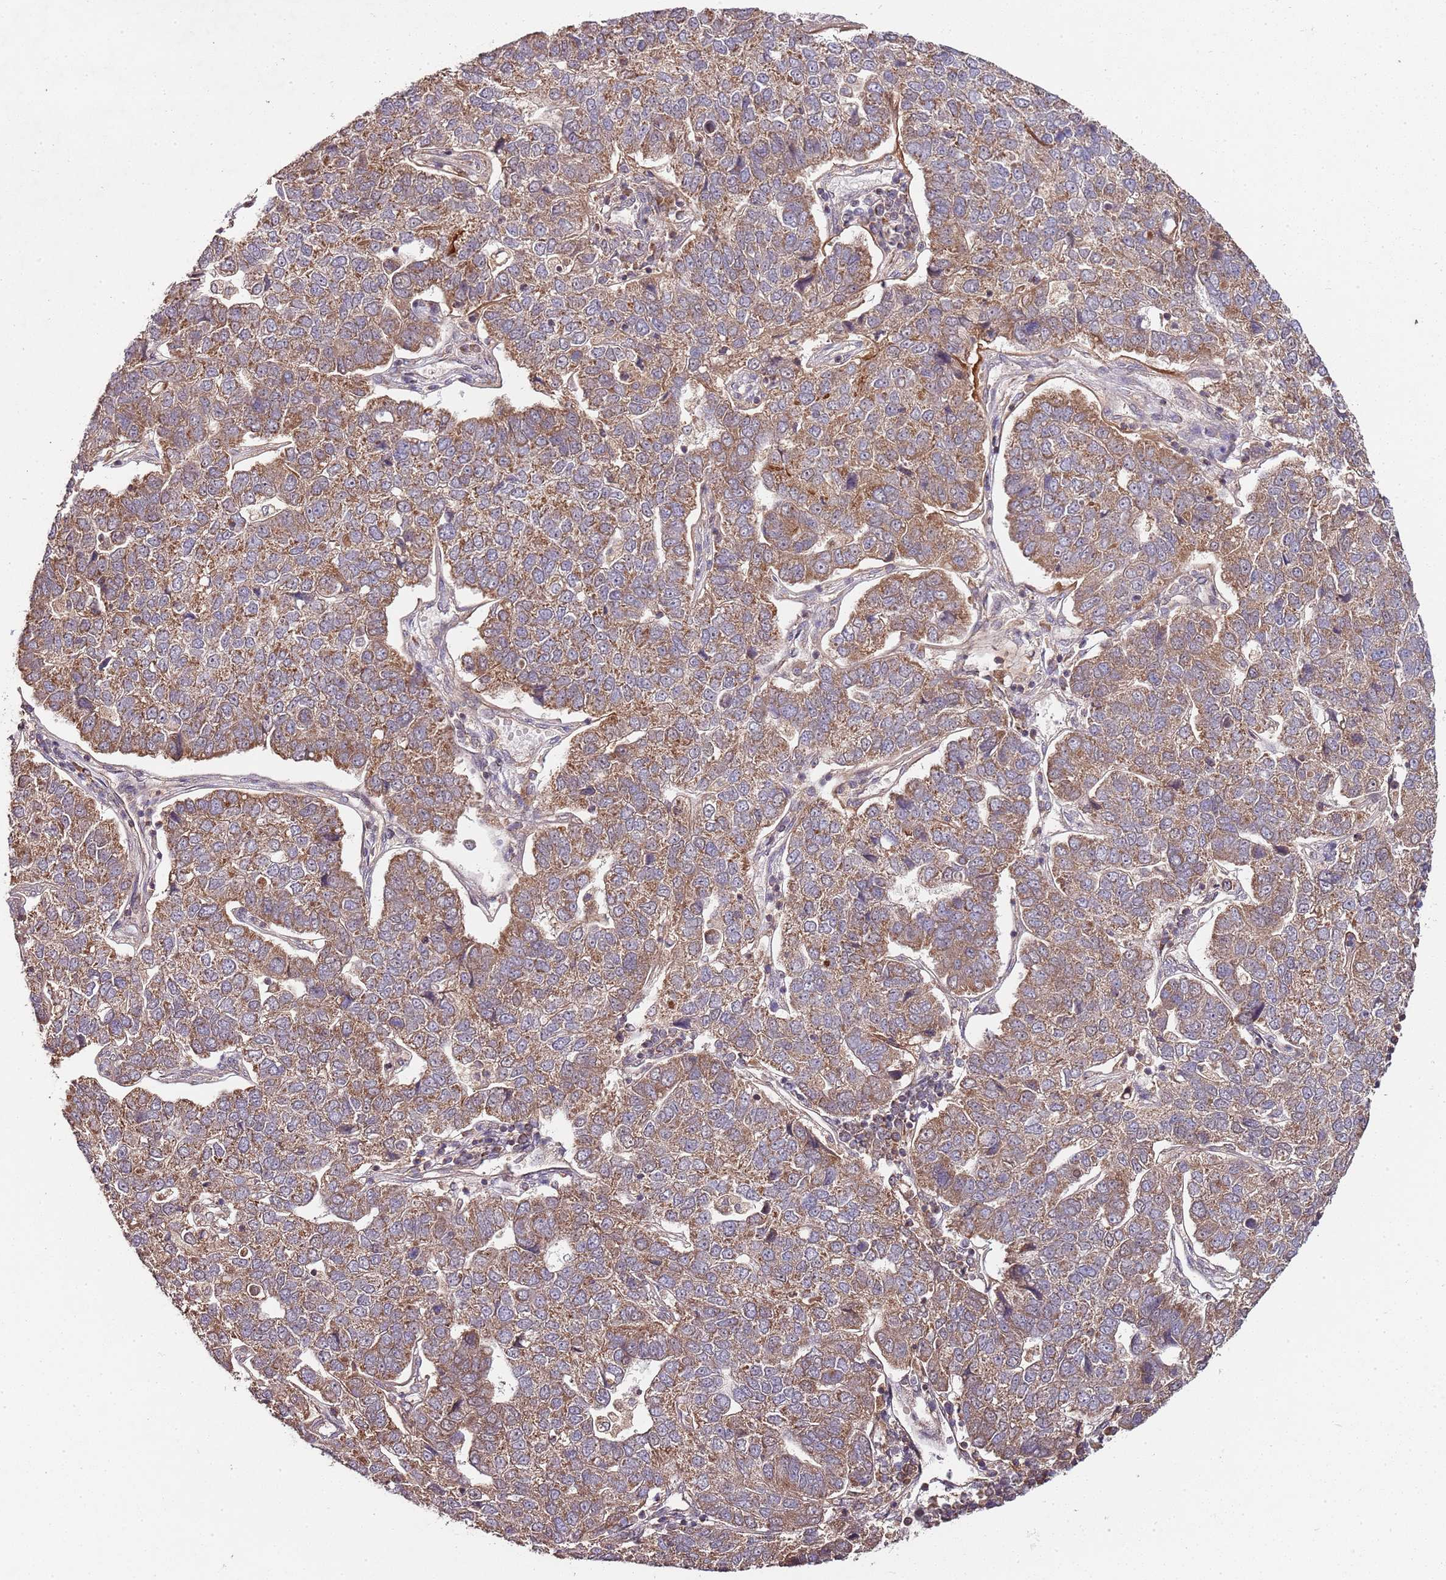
{"staining": {"intensity": "moderate", "quantity": ">75%", "location": "cytoplasmic/membranous"}, "tissue": "pancreatic cancer", "cell_type": "Tumor cells", "image_type": "cancer", "snomed": [{"axis": "morphology", "description": "Adenocarcinoma, NOS"}, {"axis": "topography", "description": "Pancreas"}], "caption": "The photomicrograph displays a brown stain indicating the presence of a protein in the cytoplasmic/membranous of tumor cells in pancreatic cancer (adenocarcinoma).", "gene": "LIN37", "patient": {"sex": "female", "age": 61}}